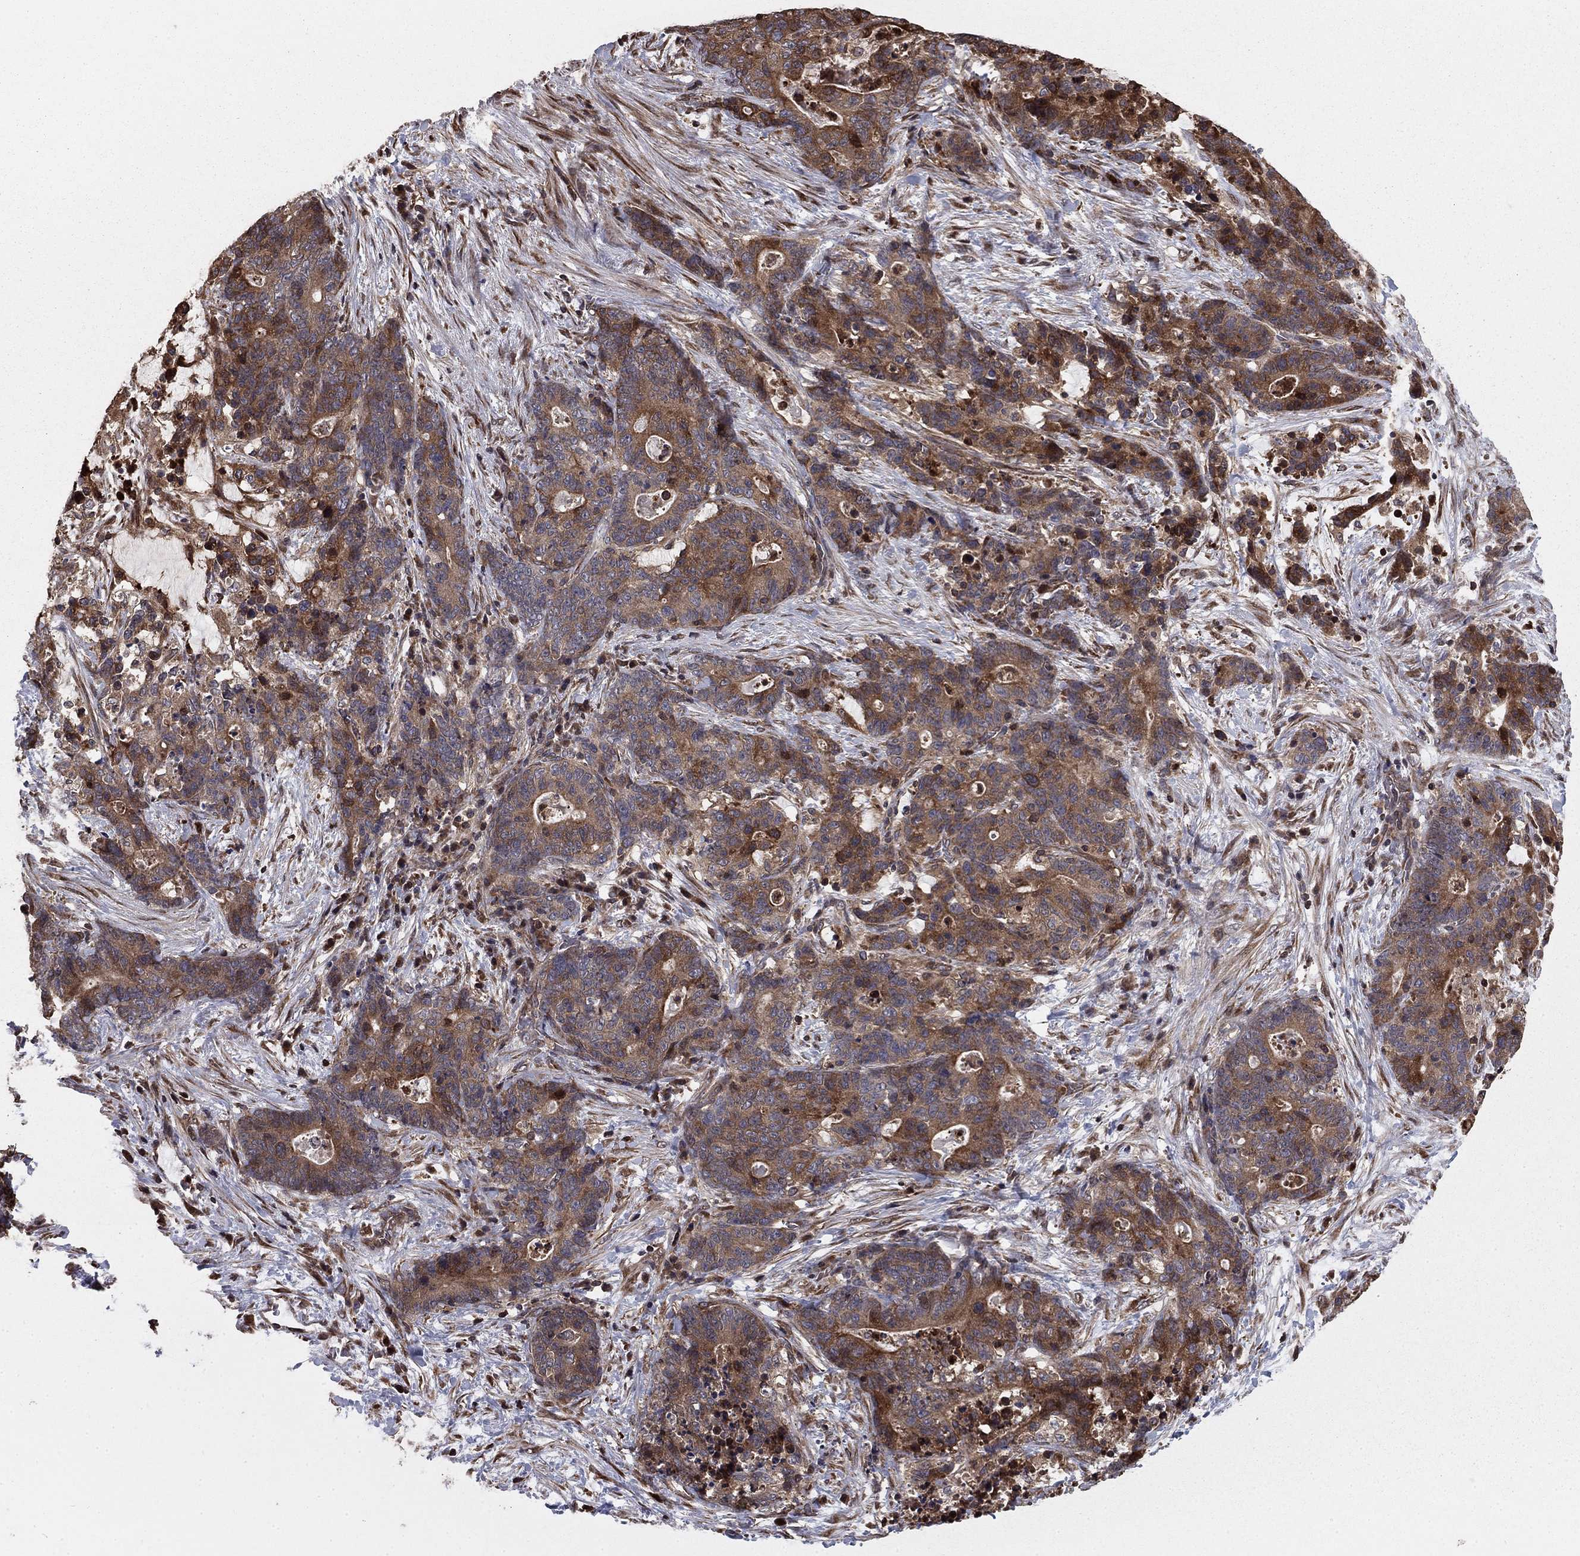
{"staining": {"intensity": "weak", "quantity": "25%-75%", "location": "cytoplasmic/membranous"}, "tissue": "stomach cancer", "cell_type": "Tumor cells", "image_type": "cancer", "snomed": [{"axis": "morphology", "description": "Normal tissue, NOS"}, {"axis": "morphology", "description": "Adenocarcinoma, NOS"}, {"axis": "topography", "description": "Stomach"}], "caption": "Adenocarcinoma (stomach) was stained to show a protein in brown. There is low levels of weak cytoplasmic/membranous positivity in about 25%-75% of tumor cells.", "gene": "GYG1", "patient": {"sex": "female", "age": 64}}